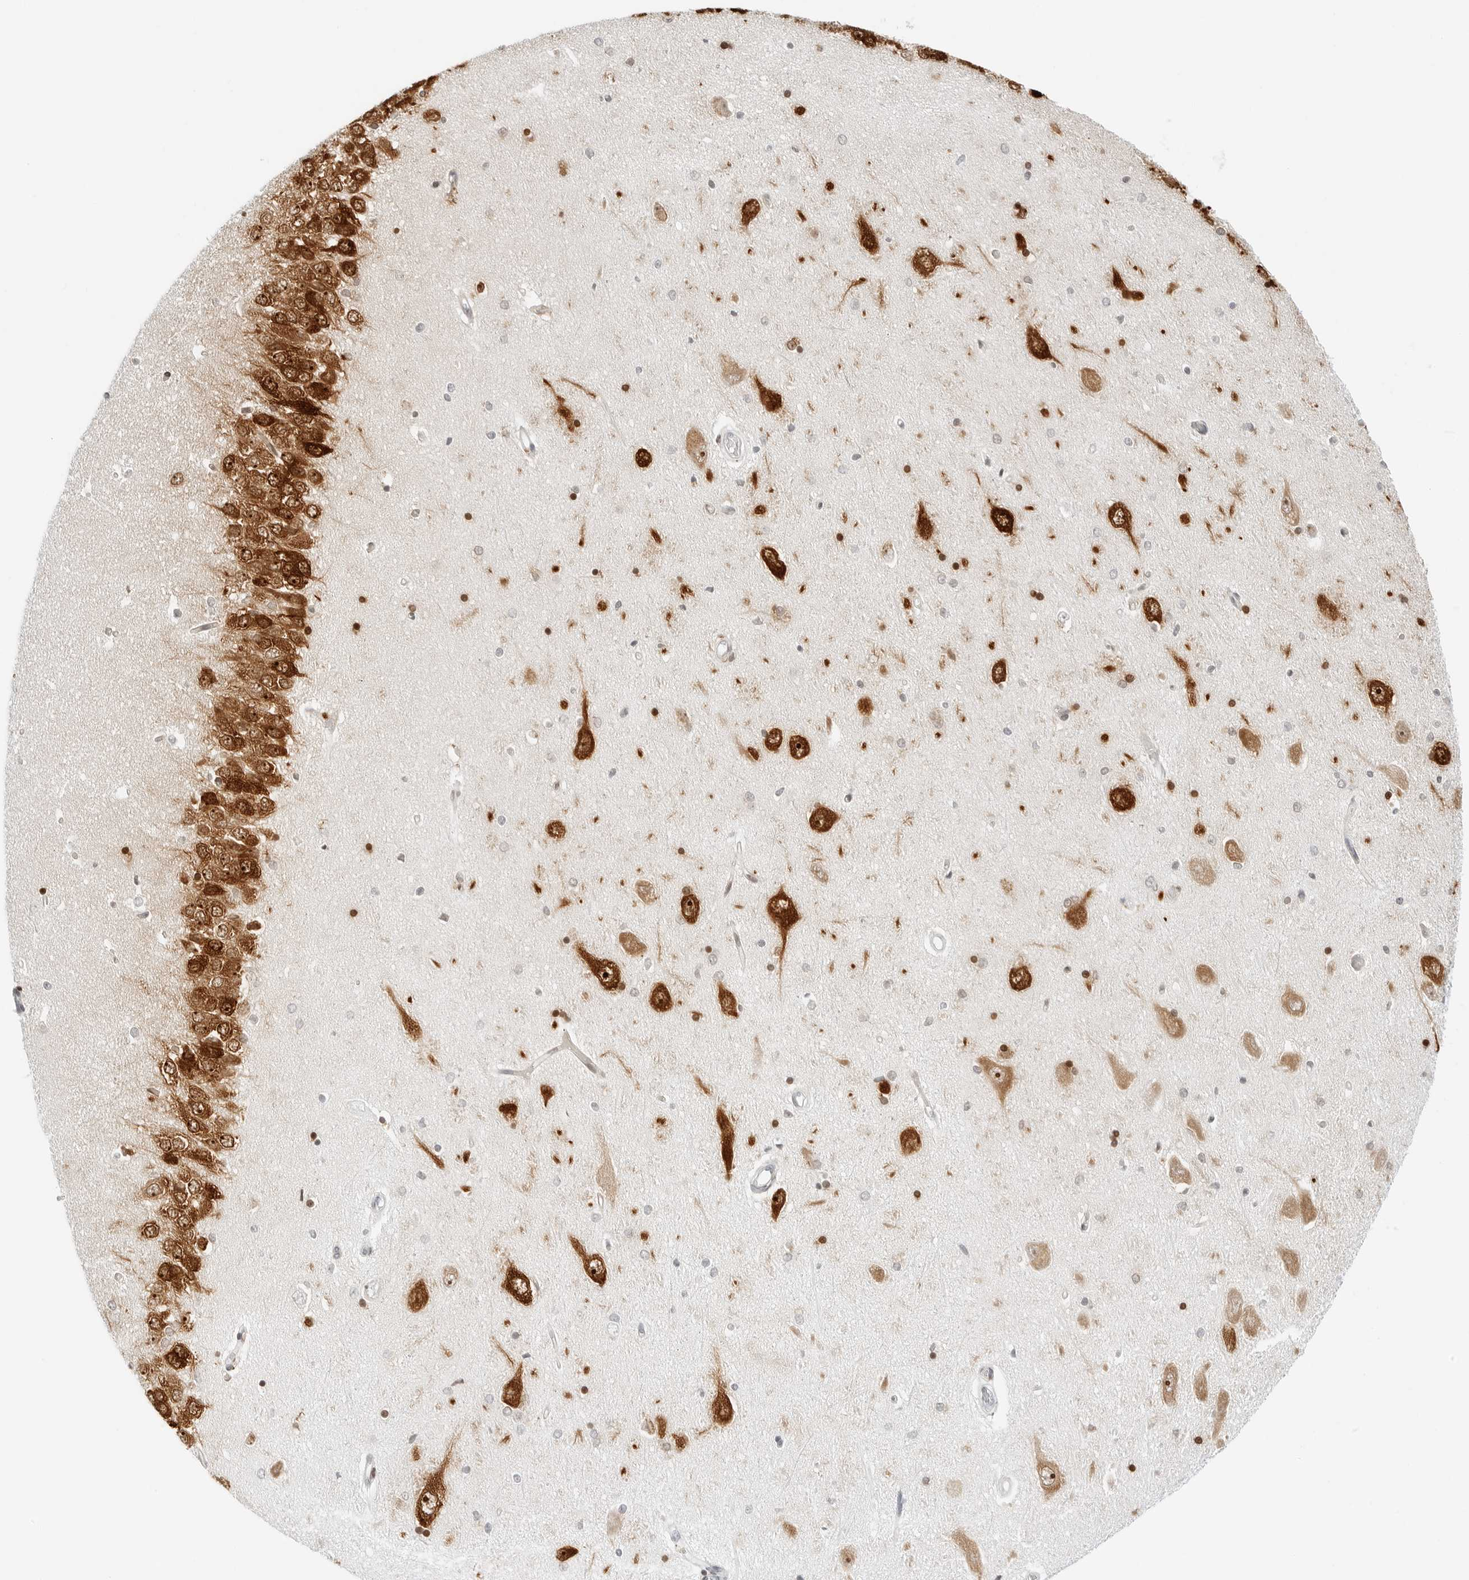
{"staining": {"intensity": "strong", "quantity": "<25%", "location": "nuclear"}, "tissue": "hippocampus", "cell_type": "Glial cells", "image_type": "normal", "snomed": [{"axis": "morphology", "description": "Normal tissue, NOS"}, {"axis": "topography", "description": "Hippocampus"}], "caption": "Protein staining demonstrates strong nuclear staining in approximately <25% of glial cells in unremarkable hippocampus. (DAB (3,3'-diaminobenzidine) IHC, brown staining for protein, blue staining for nuclei).", "gene": "CCSAP", "patient": {"sex": "male", "age": 45}}